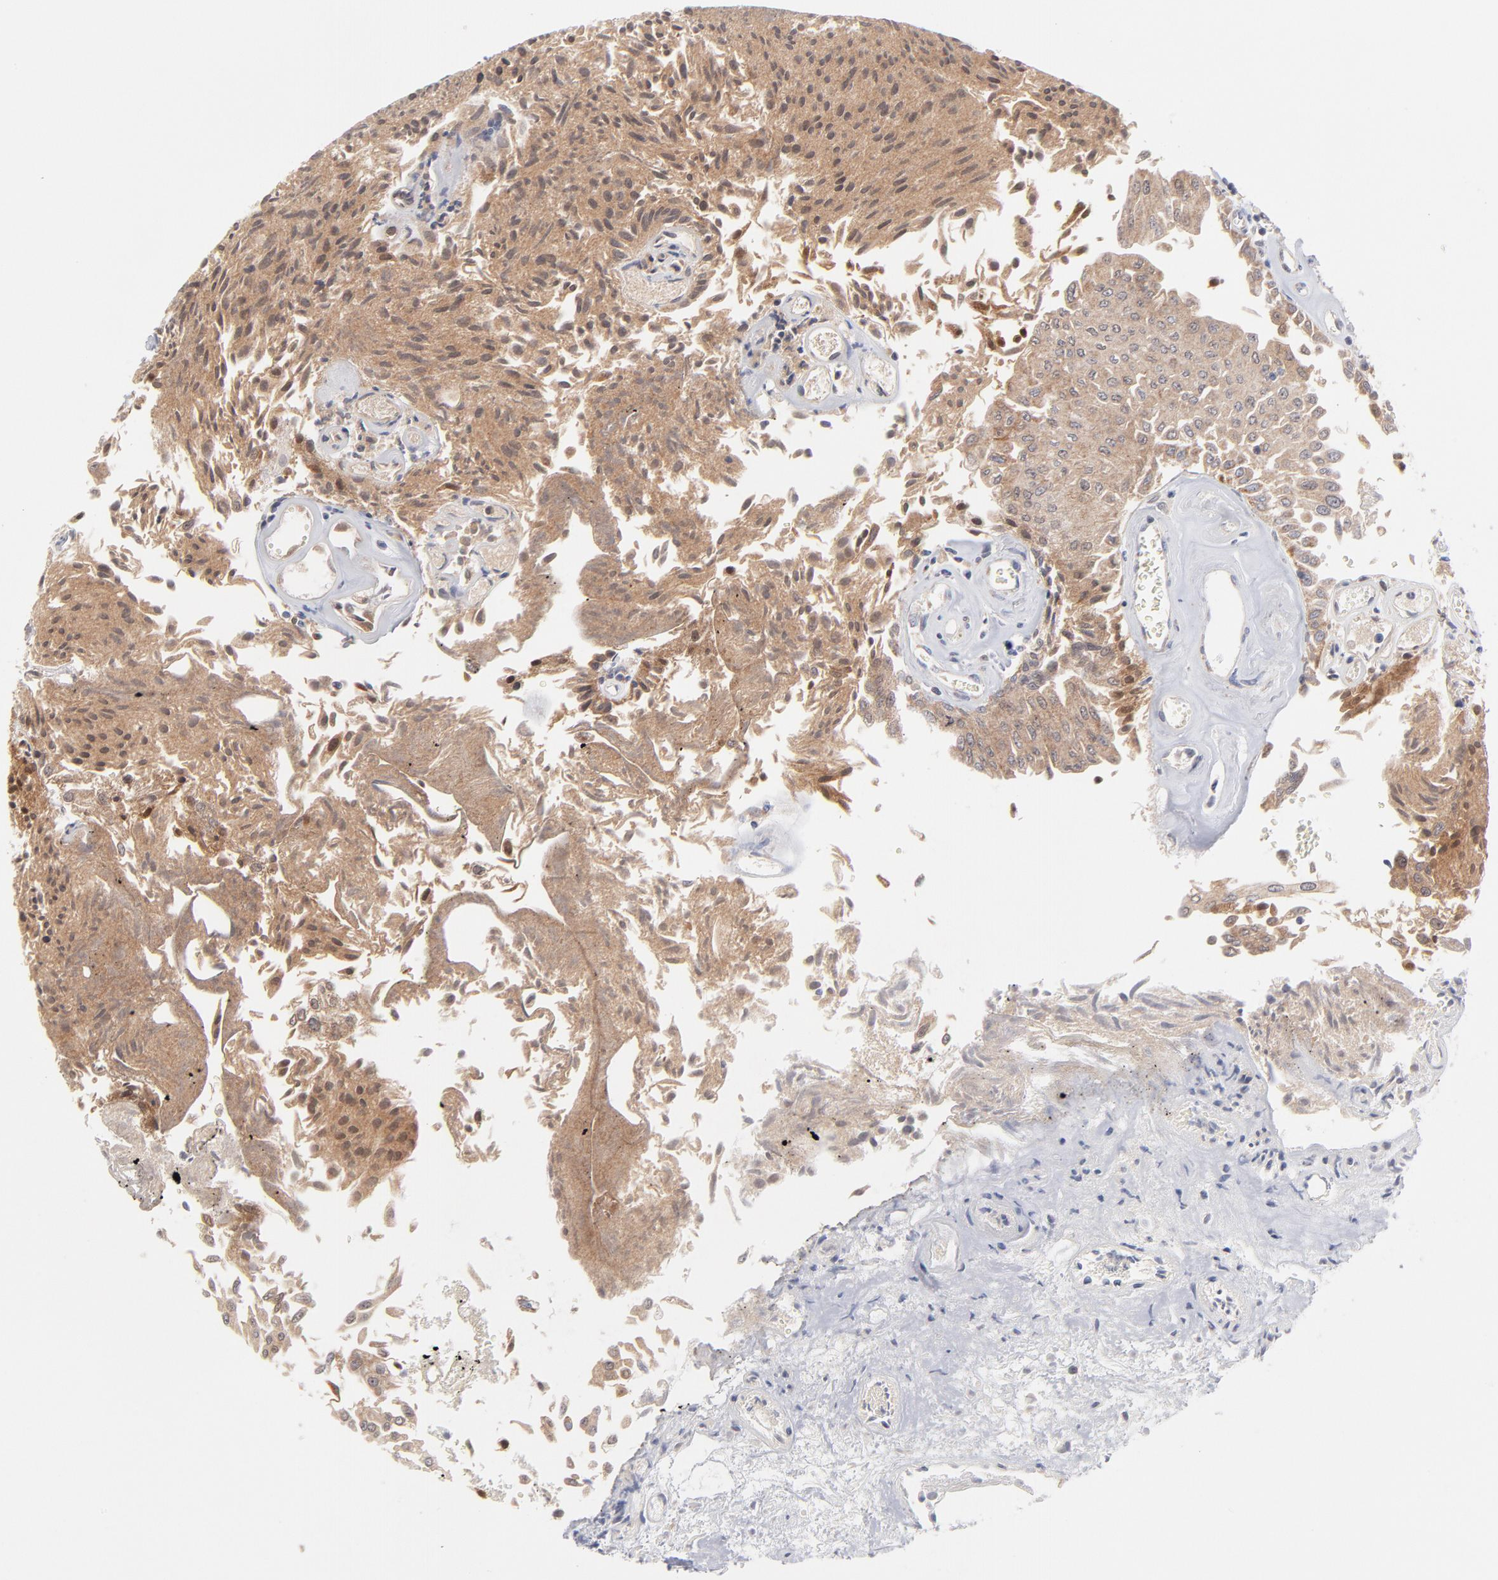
{"staining": {"intensity": "weak", "quantity": ">75%", "location": "cytoplasmic/membranous"}, "tissue": "urothelial cancer", "cell_type": "Tumor cells", "image_type": "cancer", "snomed": [{"axis": "morphology", "description": "Urothelial carcinoma, Low grade"}, {"axis": "topography", "description": "Urinary bladder"}], "caption": "Tumor cells exhibit low levels of weak cytoplasmic/membranous positivity in approximately >75% of cells in urothelial carcinoma (low-grade). Immunohistochemistry stains the protein in brown and the nuclei are stained blue.", "gene": "TIMM8A", "patient": {"sex": "male", "age": 86}}